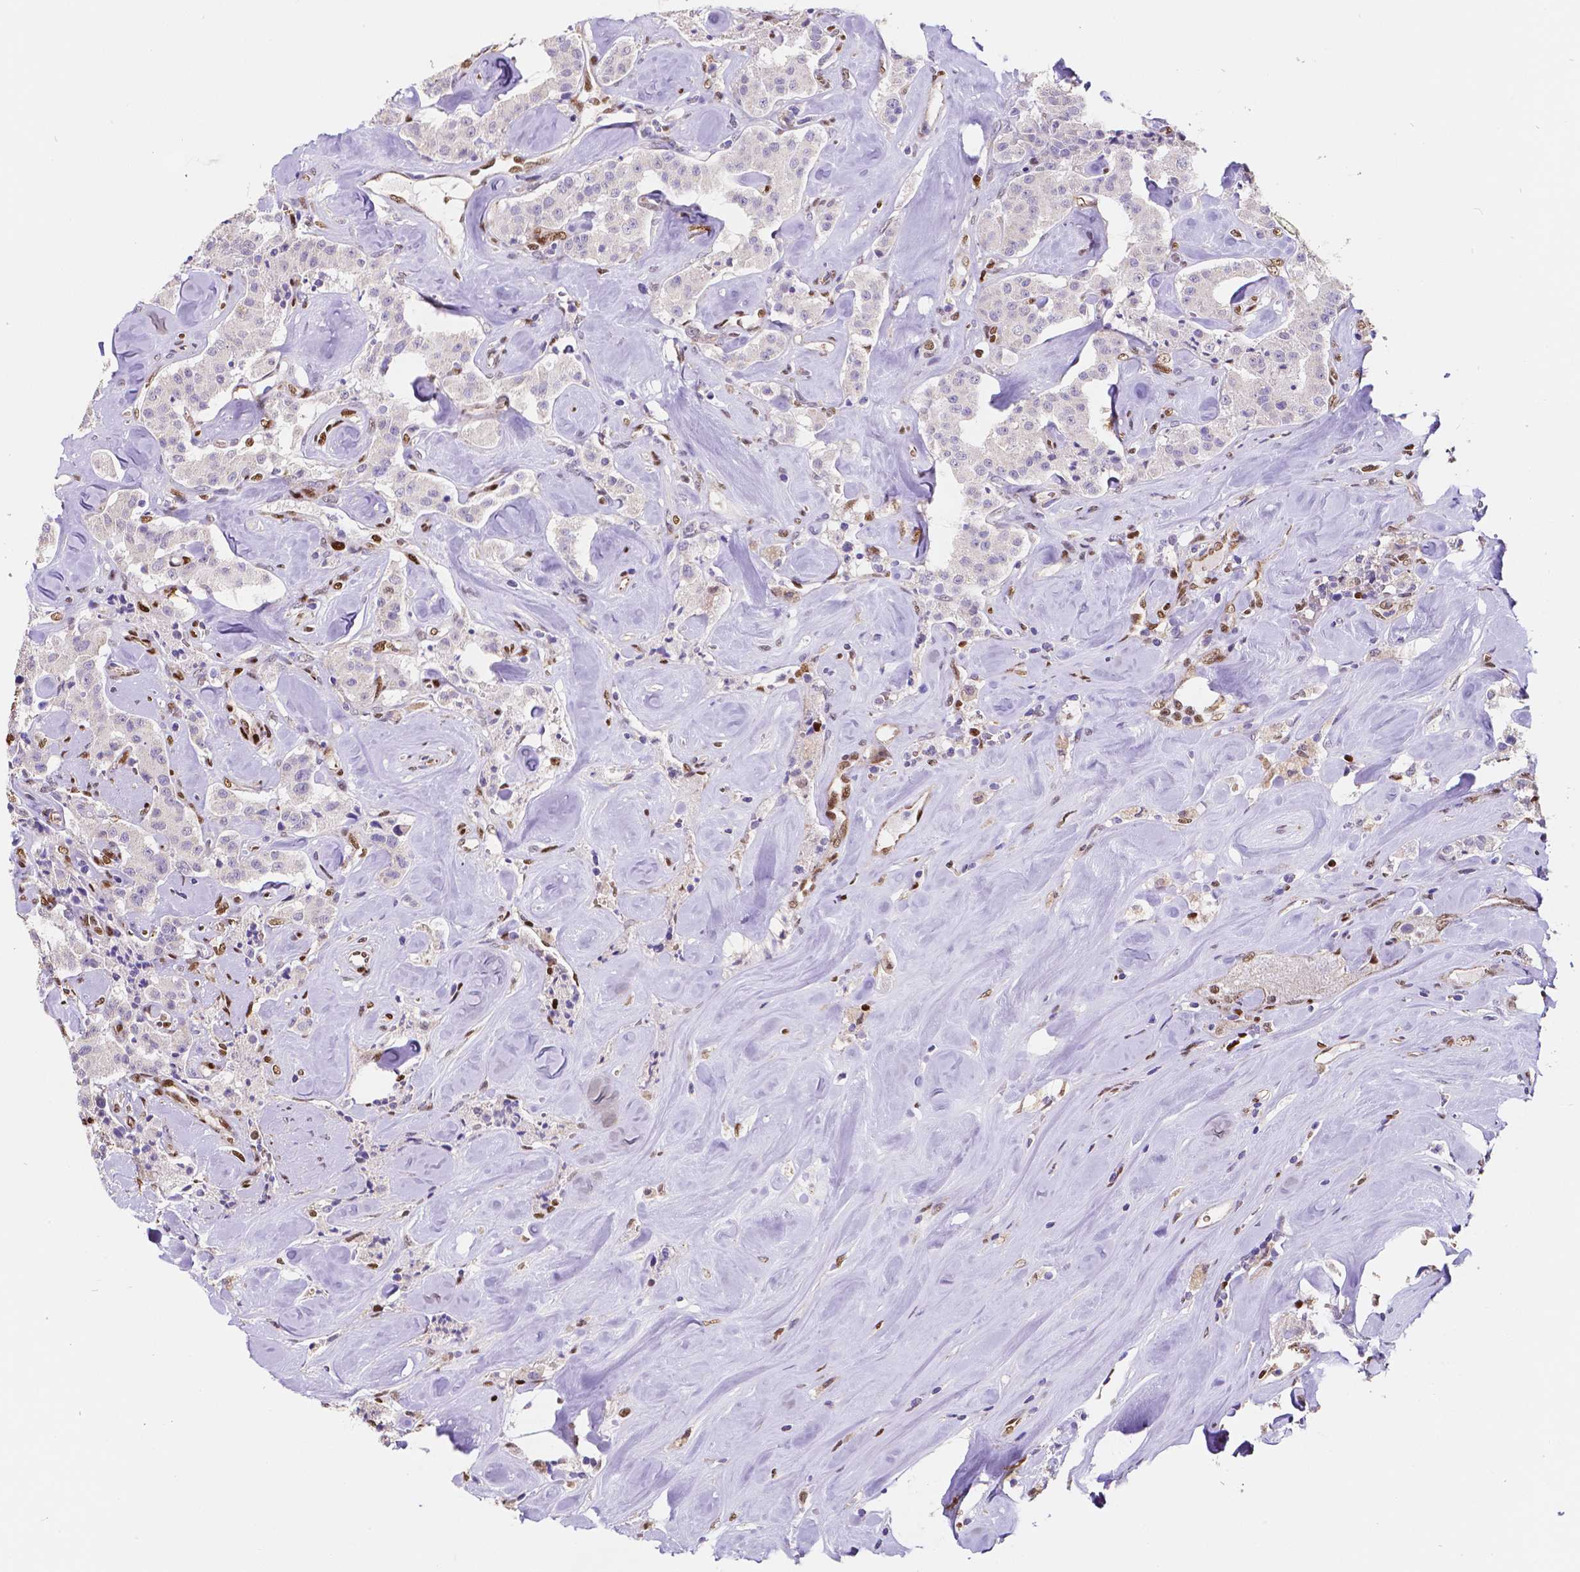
{"staining": {"intensity": "negative", "quantity": "none", "location": "none"}, "tissue": "carcinoid", "cell_type": "Tumor cells", "image_type": "cancer", "snomed": [{"axis": "morphology", "description": "Carcinoid, malignant, NOS"}, {"axis": "topography", "description": "Pancreas"}], "caption": "DAB immunohistochemical staining of human carcinoid (malignant) shows no significant staining in tumor cells.", "gene": "MEF2C", "patient": {"sex": "male", "age": 41}}